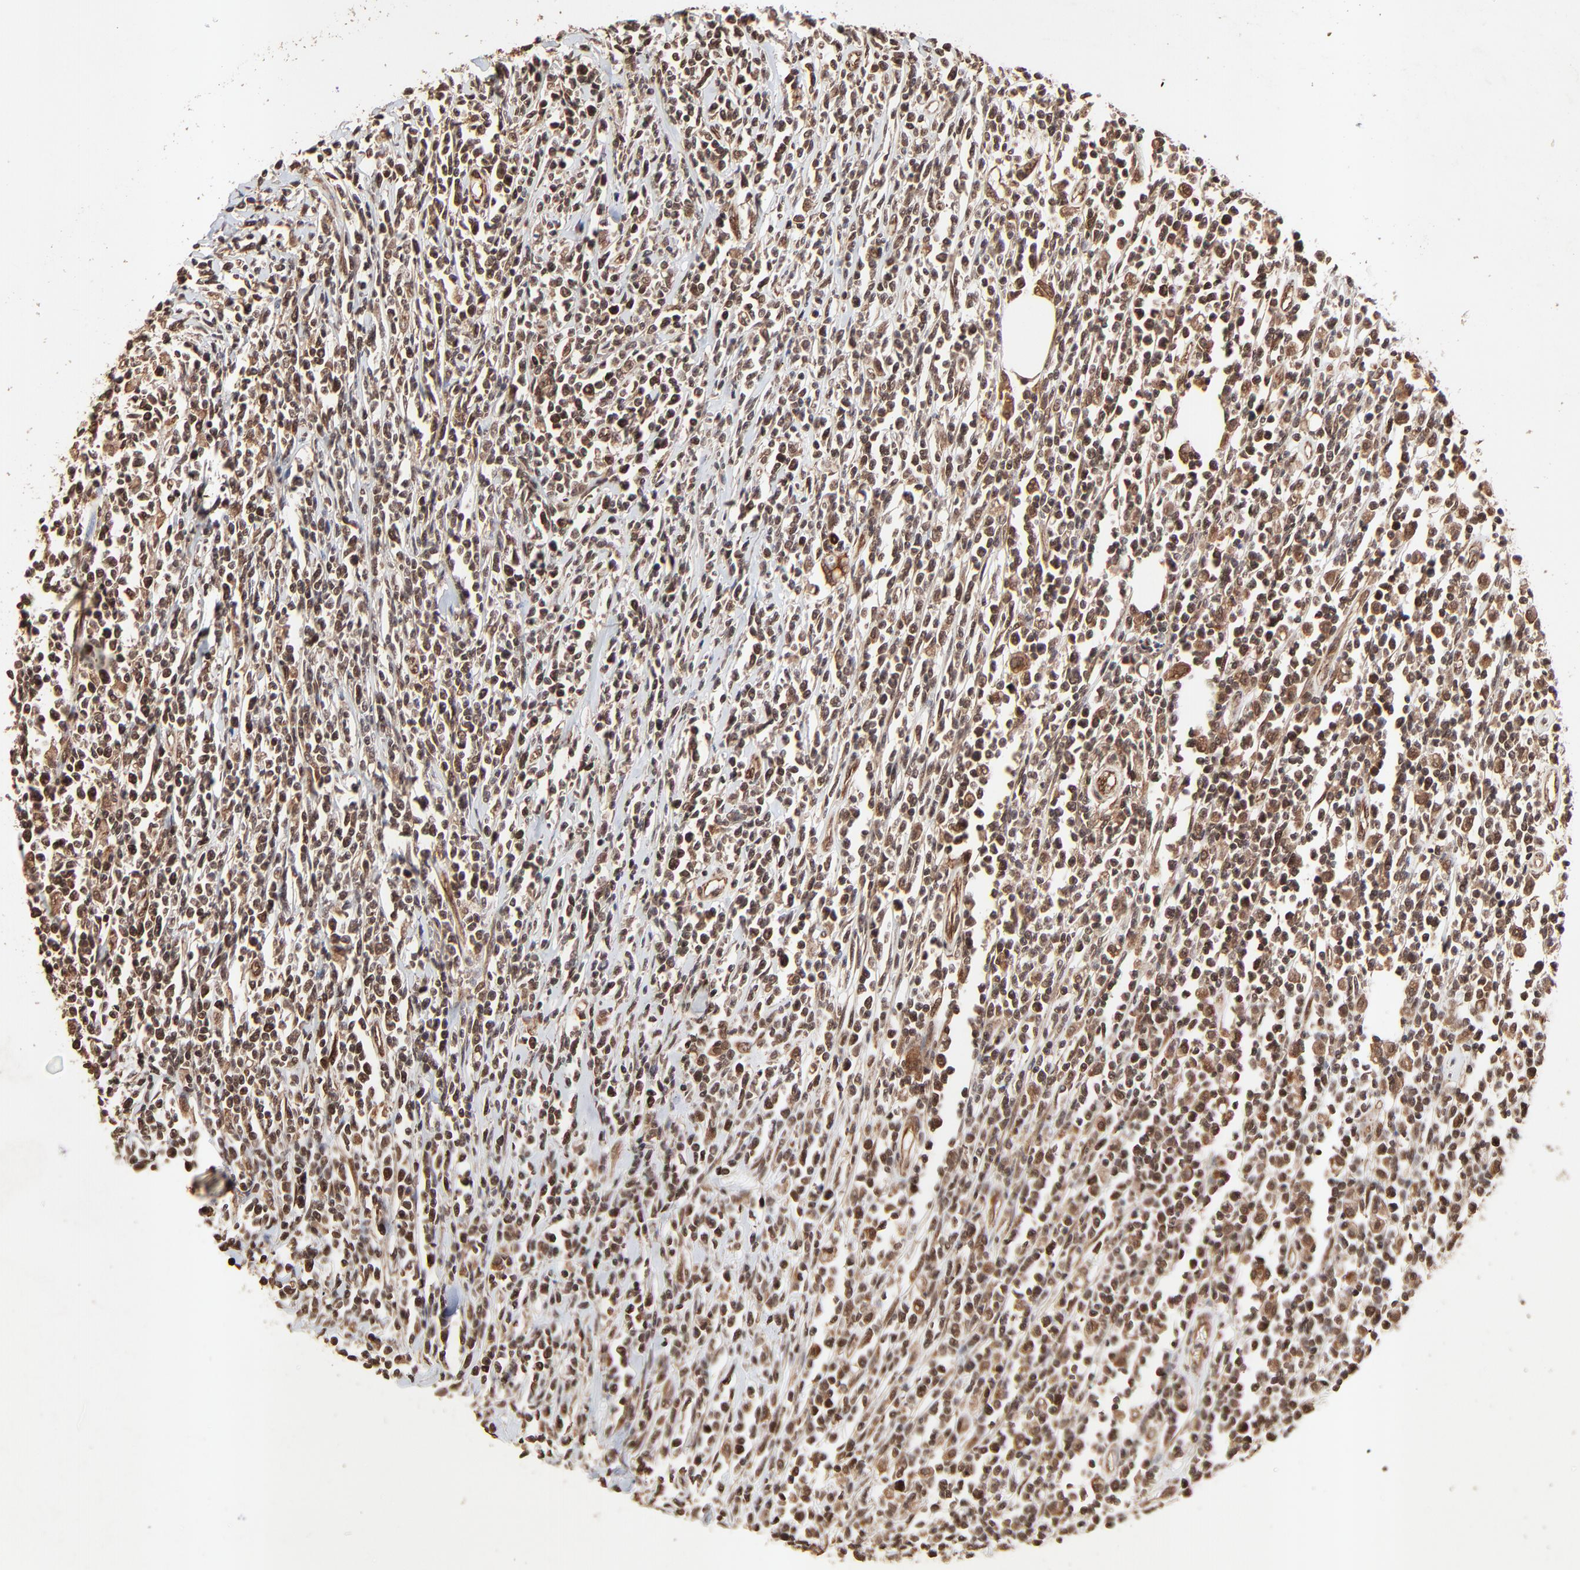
{"staining": {"intensity": "moderate", "quantity": ">75%", "location": "cytoplasmic/membranous,nuclear"}, "tissue": "lymphoma", "cell_type": "Tumor cells", "image_type": "cancer", "snomed": [{"axis": "morphology", "description": "Malignant lymphoma, non-Hodgkin's type, High grade"}, {"axis": "topography", "description": "Colon"}], "caption": "Human lymphoma stained for a protein (brown) exhibits moderate cytoplasmic/membranous and nuclear positive expression in approximately >75% of tumor cells.", "gene": "FAM227A", "patient": {"sex": "male", "age": 82}}